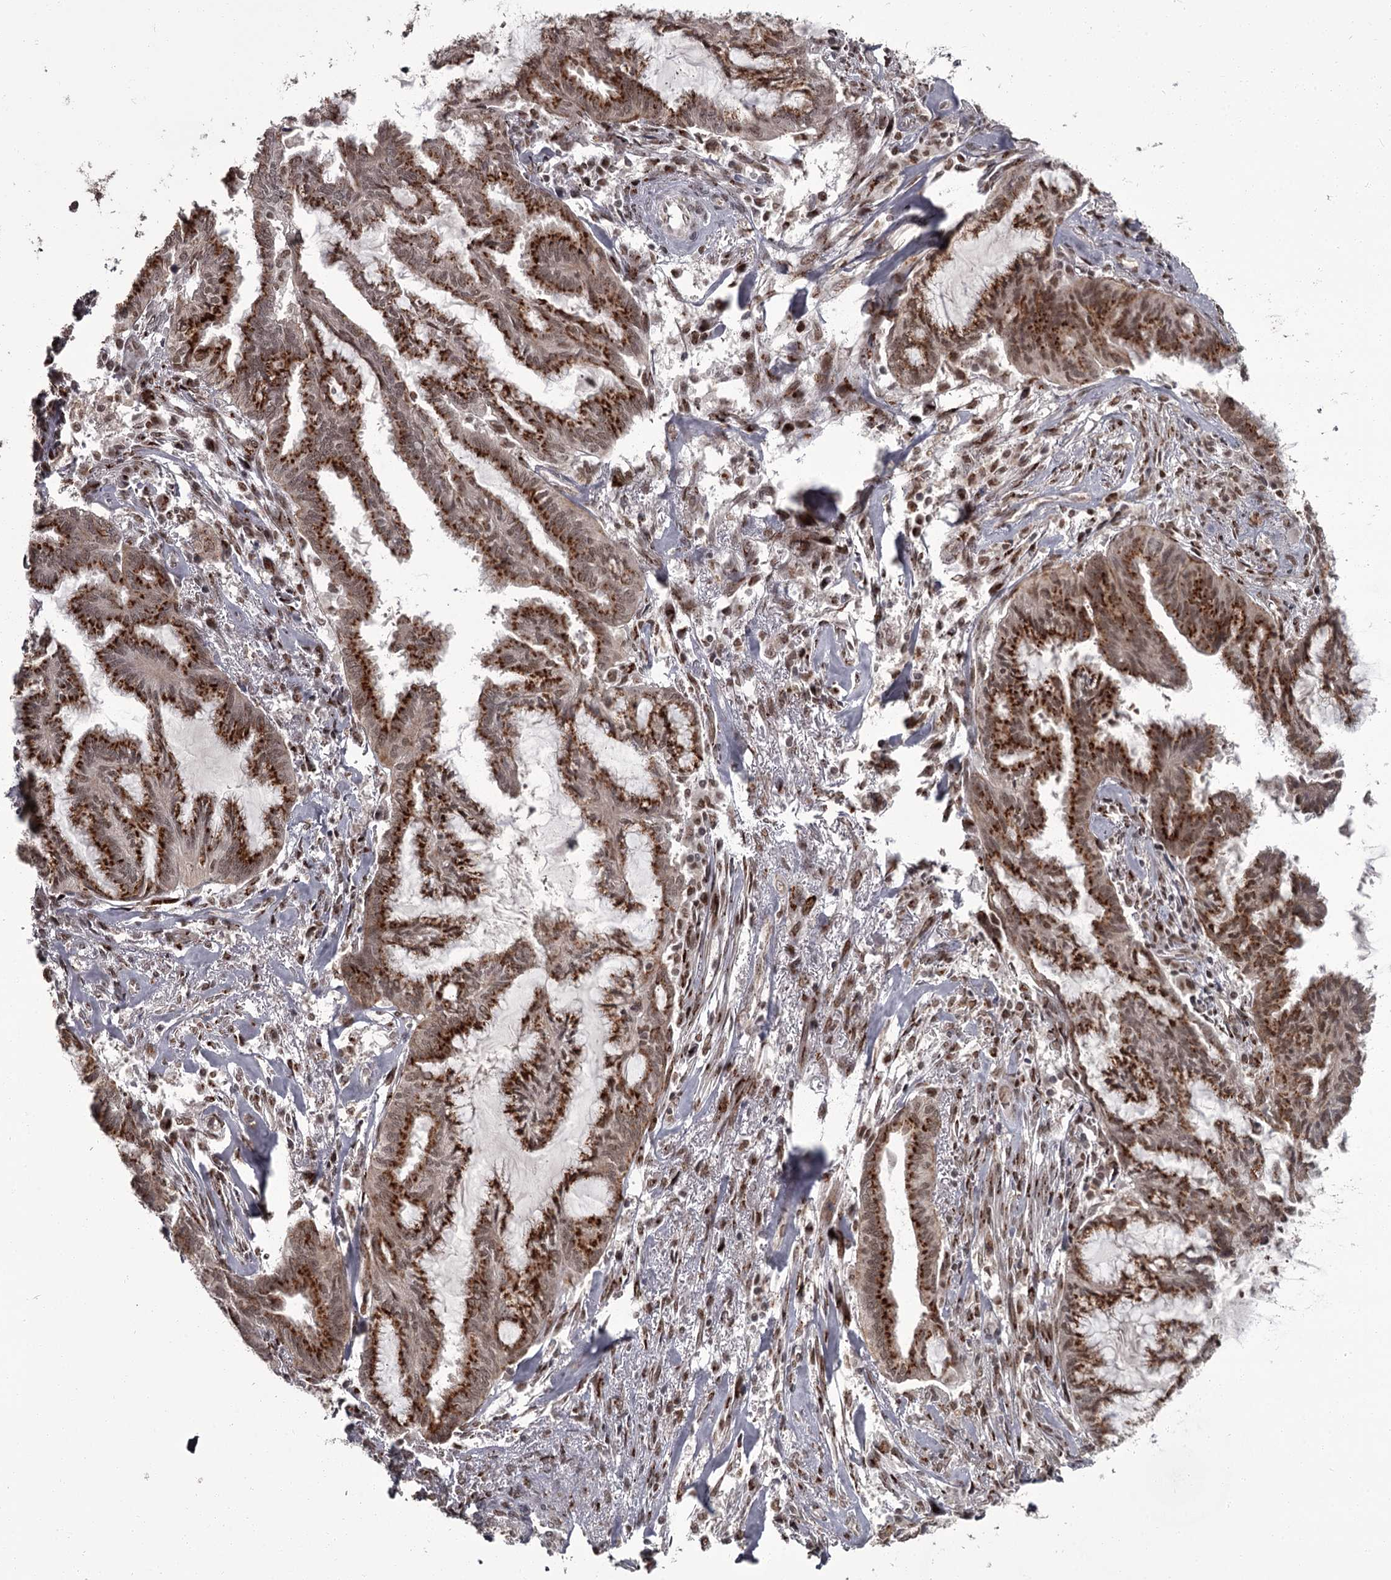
{"staining": {"intensity": "strong", "quantity": ">75%", "location": "cytoplasmic/membranous,nuclear"}, "tissue": "endometrial cancer", "cell_type": "Tumor cells", "image_type": "cancer", "snomed": [{"axis": "morphology", "description": "Adenocarcinoma, NOS"}, {"axis": "topography", "description": "Endometrium"}], "caption": "Immunohistochemistry (IHC) histopathology image of human endometrial cancer stained for a protein (brown), which shows high levels of strong cytoplasmic/membranous and nuclear positivity in about >75% of tumor cells.", "gene": "CEP83", "patient": {"sex": "female", "age": 86}}